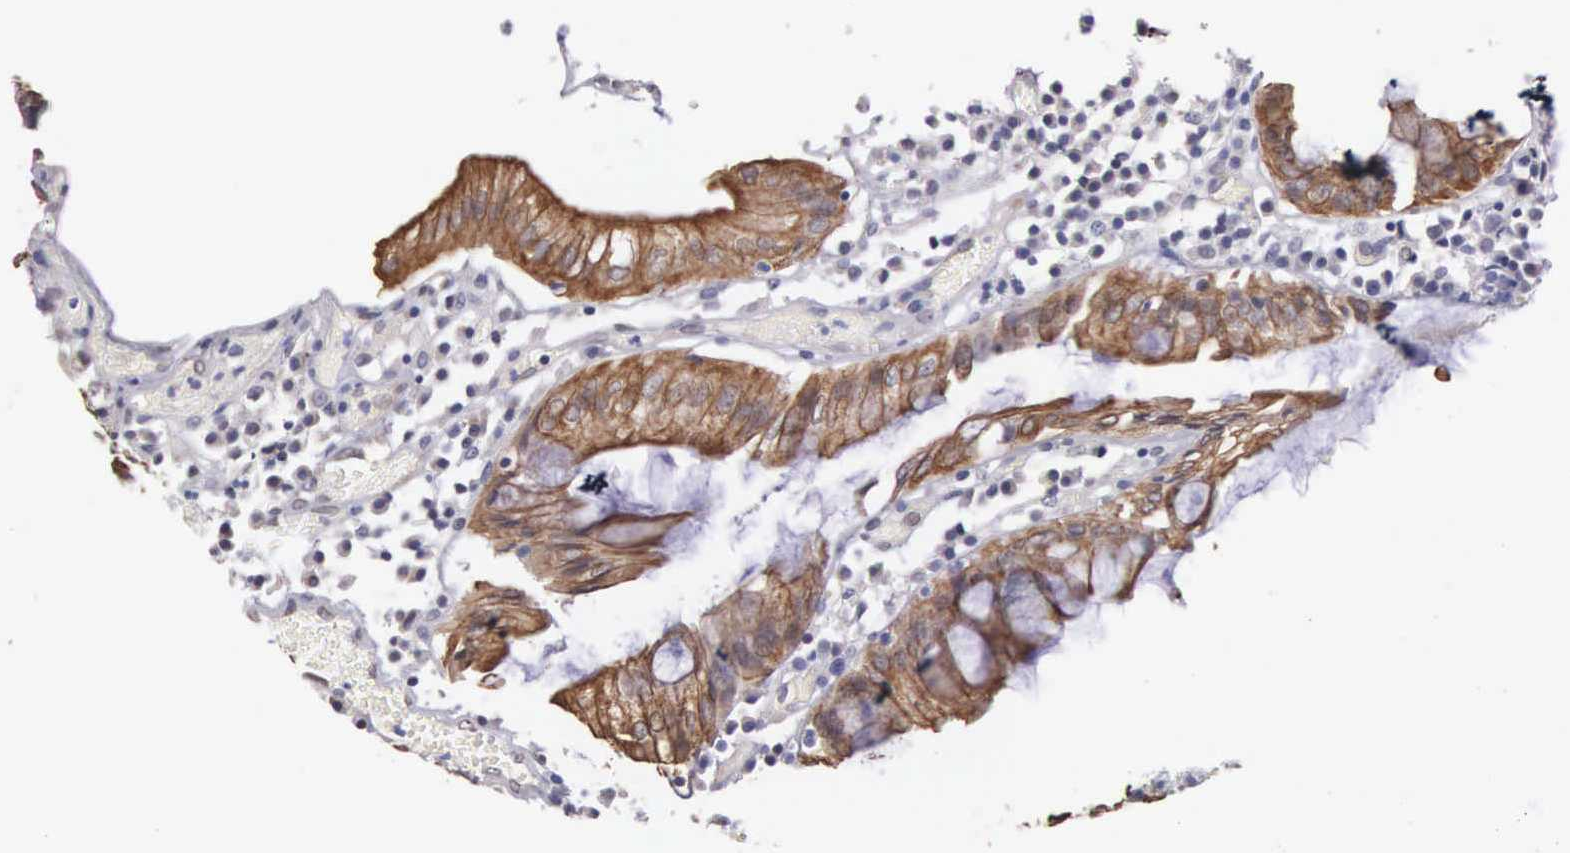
{"staining": {"intensity": "moderate", "quantity": ">75%", "location": "cytoplasmic/membranous"}, "tissue": "colorectal cancer", "cell_type": "Tumor cells", "image_type": "cancer", "snomed": [{"axis": "morphology", "description": "Adenocarcinoma, NOS"}, {"axis": "topography", "description": "Rectum"}], "caption": "Moderate cytoplasmic/membranous positivity is present in about >75% of tumor cells in colorectal cancer (adenocarcinoma). (brown staining indicates protein expression, while blue staining denotes nuclei).", "gene": "PIR", "patient": {"sex": "female", "age": 98}}